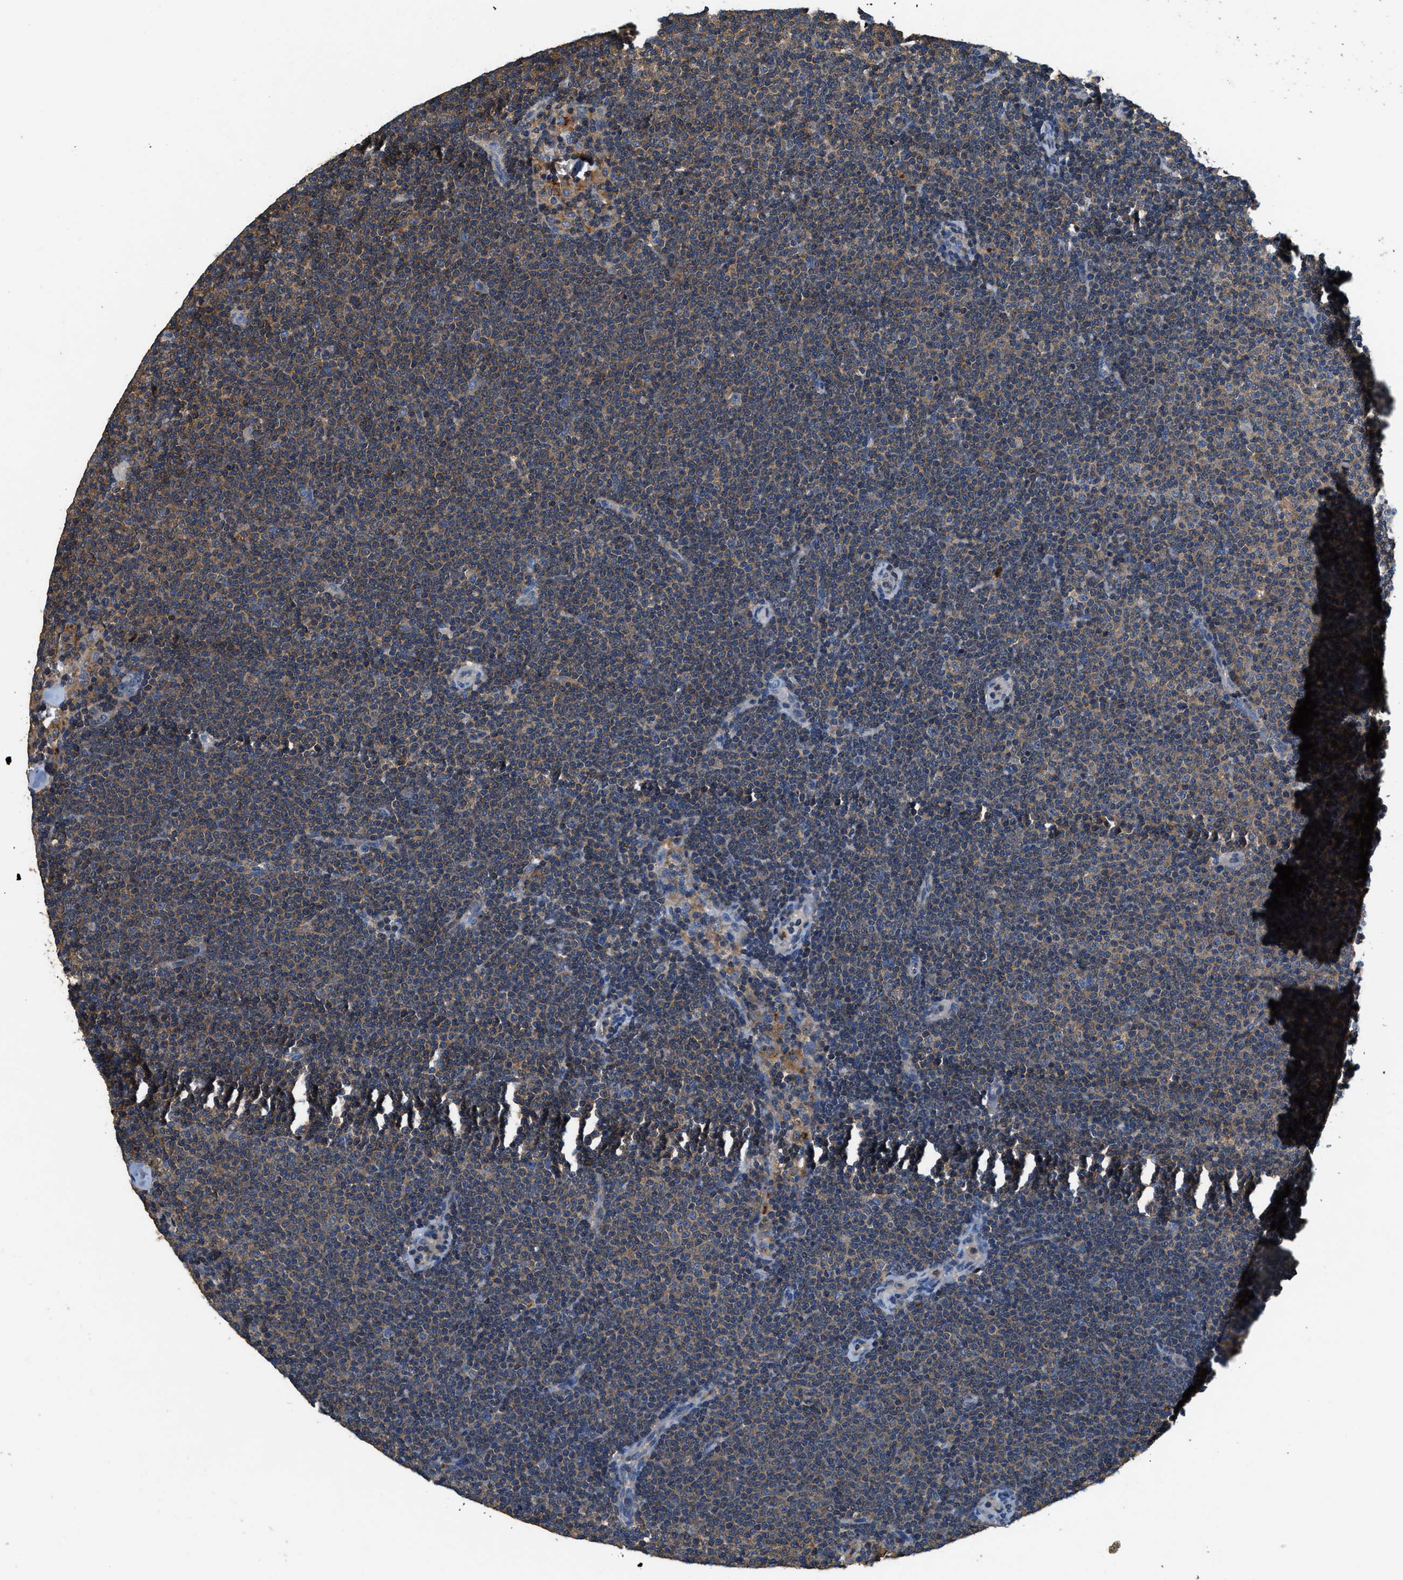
{"staining": {"intensity": "weak", "quantity": ">75%", "location": "cytoplasmic/membranous"}, "tissue": "lymphoma", "cell_type": "Tumor cells", "image_type": "cancer", "snomed": [{"axis": "morphology", "description": "Malignant lymphoma, non-Hodgkin's type, Low grade"}, {"axis": "topography", "description": "Lymph node"}], "caption": "Protein expression analysis of human low-grade malignant lymphoma, non-Hodgkin's type reveals weak cytoplasmic/membranous staining in approximately >75% of tumor cells.", "gene": "BLOC1S1", "patient": {"sex": "female", "age": 53}}